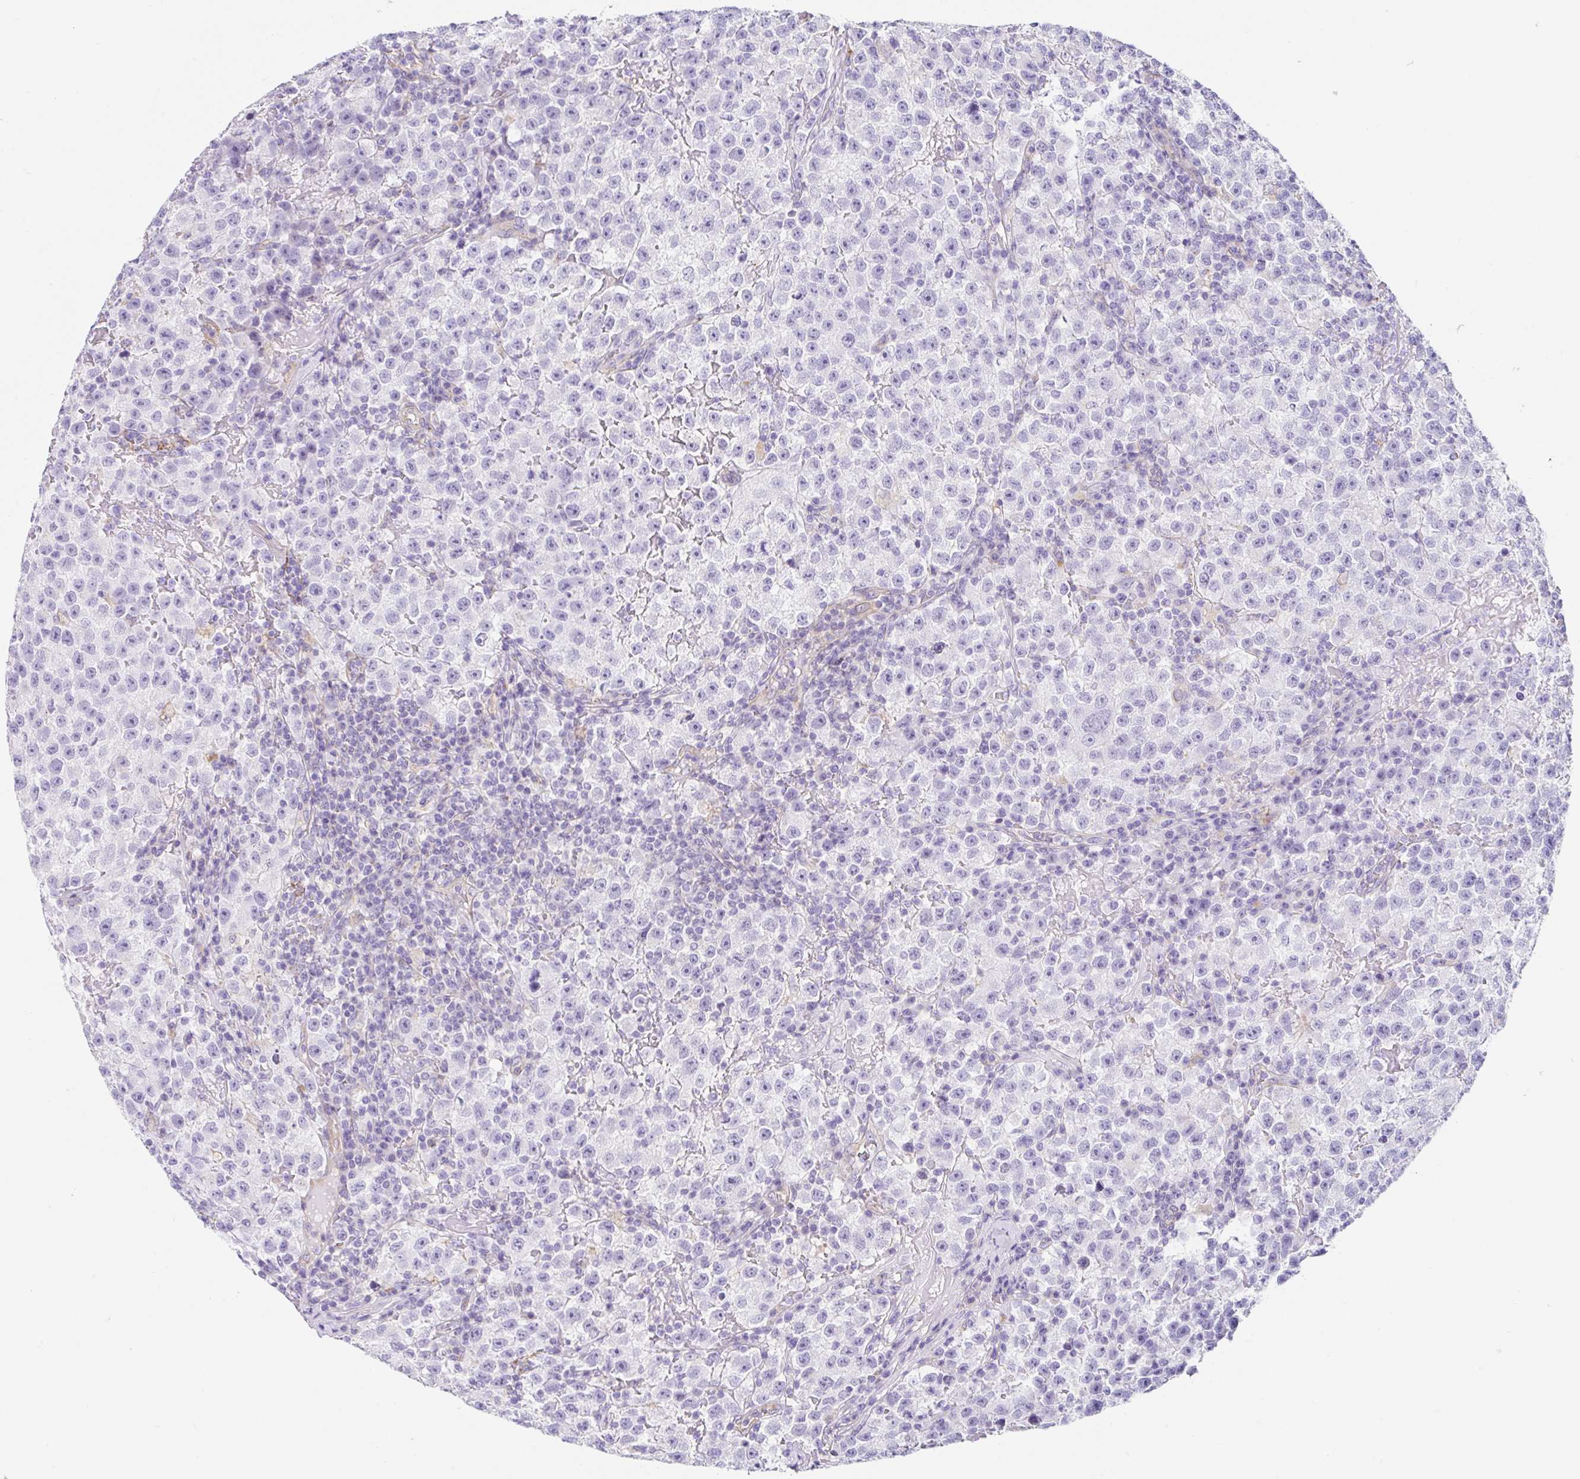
{"staining": {"intensity": "negative", "quantity": "none", "location": "none"}, "tissue": "testis cancer", "cell_type": "Tumor cells", "image_type": "cancer", "snomed": [{"axis": "morphology", "description": "Seminoma, NOS"}, {"axis": "topography", "description": "Testis"}], "caption": "Tumor cells show no significant staining in testis cancer.", "gene": "DKK4", "patient": {"sex": "male", "age": 22}}